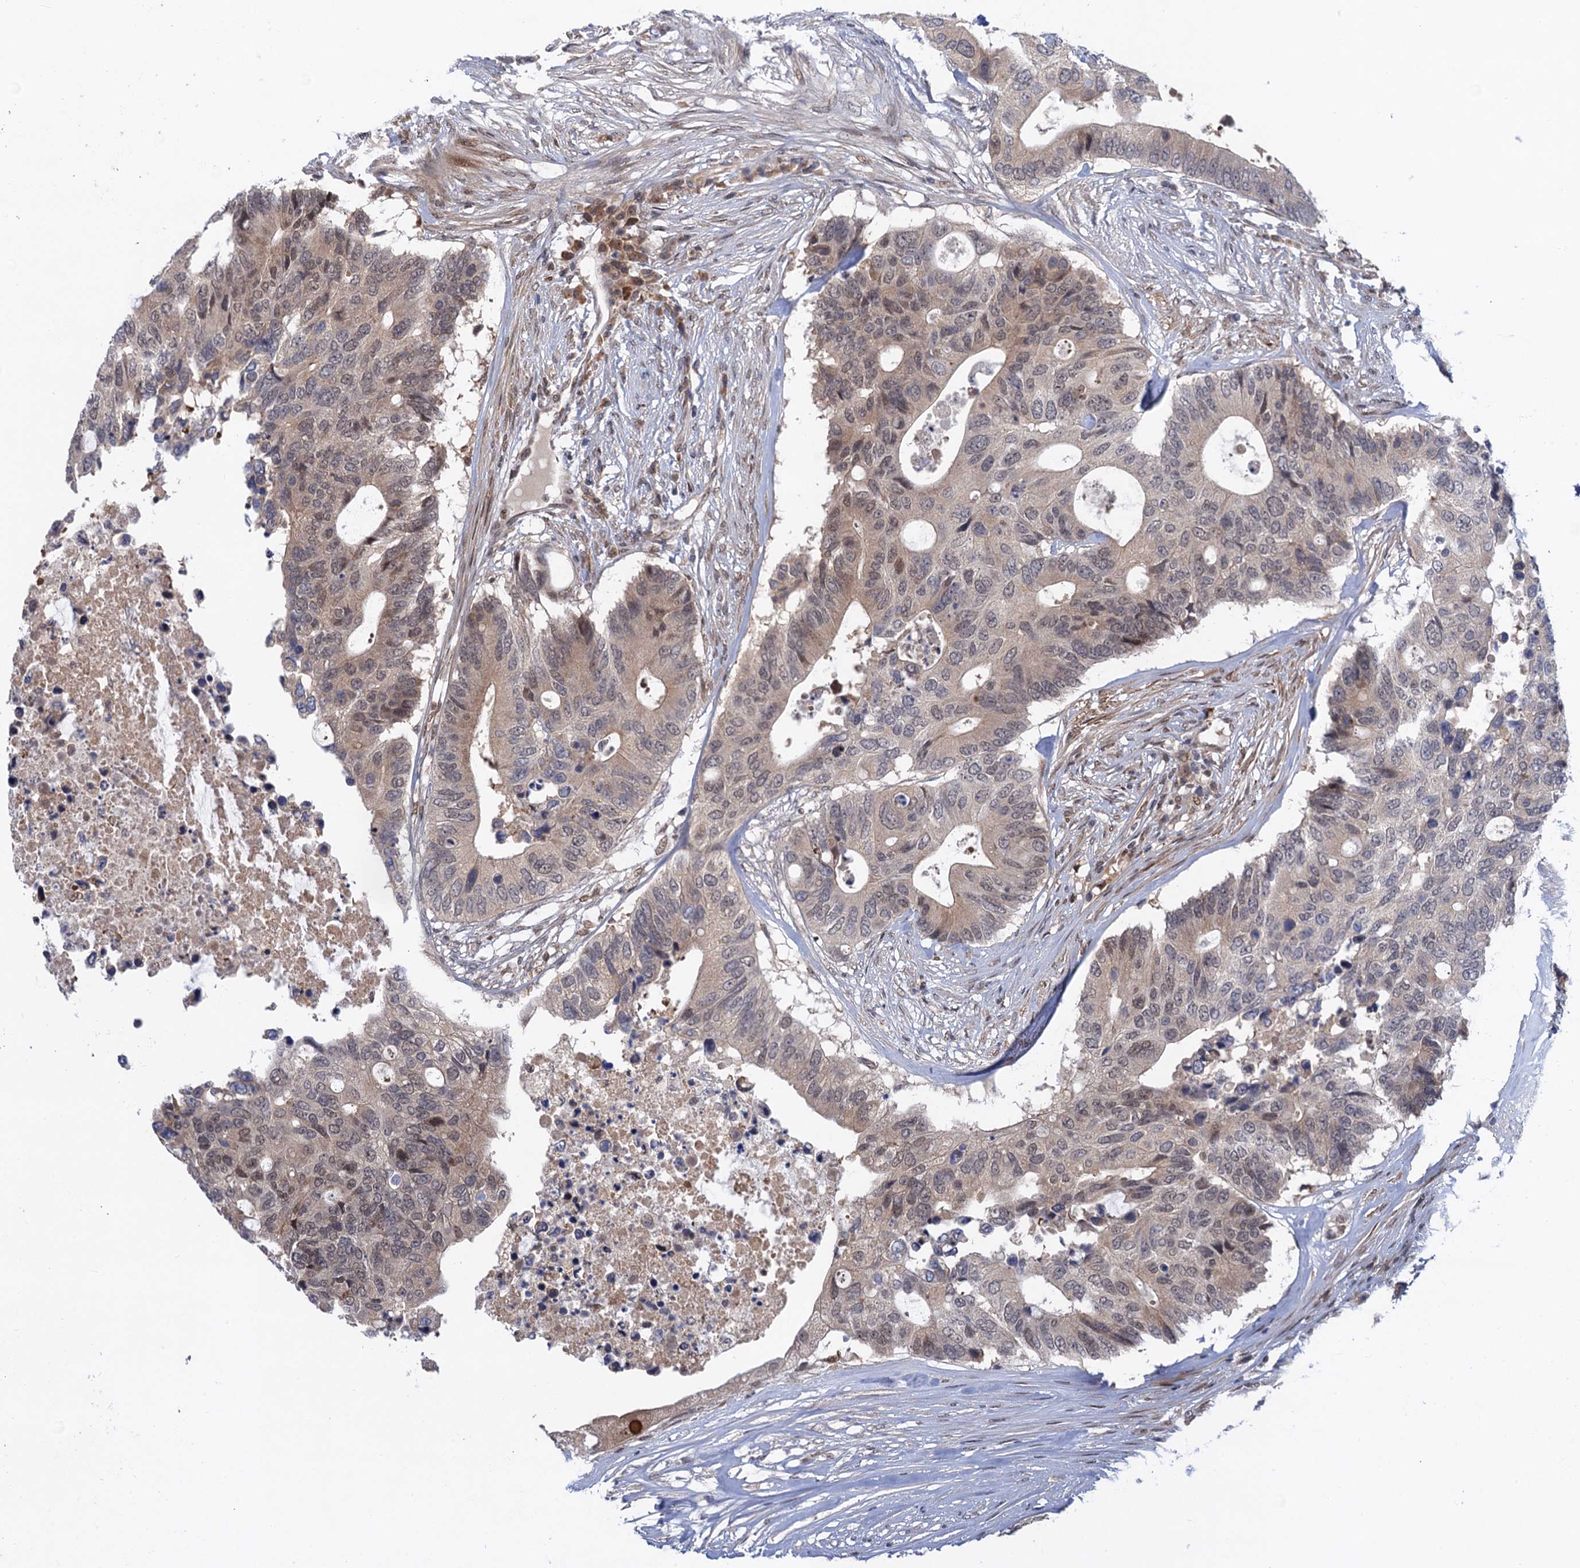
{"staining": {"intensity": "weak", "quantity": "25%-75%", "location": "nuclear"}, "tissue": "colorectal cancer", "cell_type": "Tumor cells", "image_type": "cancer", "snomed": [{"axis": "morphology", "description": "Adenocarcinoma, NOS"}, {"axis": "topography", "description": "Colon"}], "caption": "Adenocarcinoma (colorectal) stained with IHC shows weak nuclear expression in about 25%-75% of tumor cells.", "gene": "NEK8", "patient": {"sex": "male", "age": 71}}